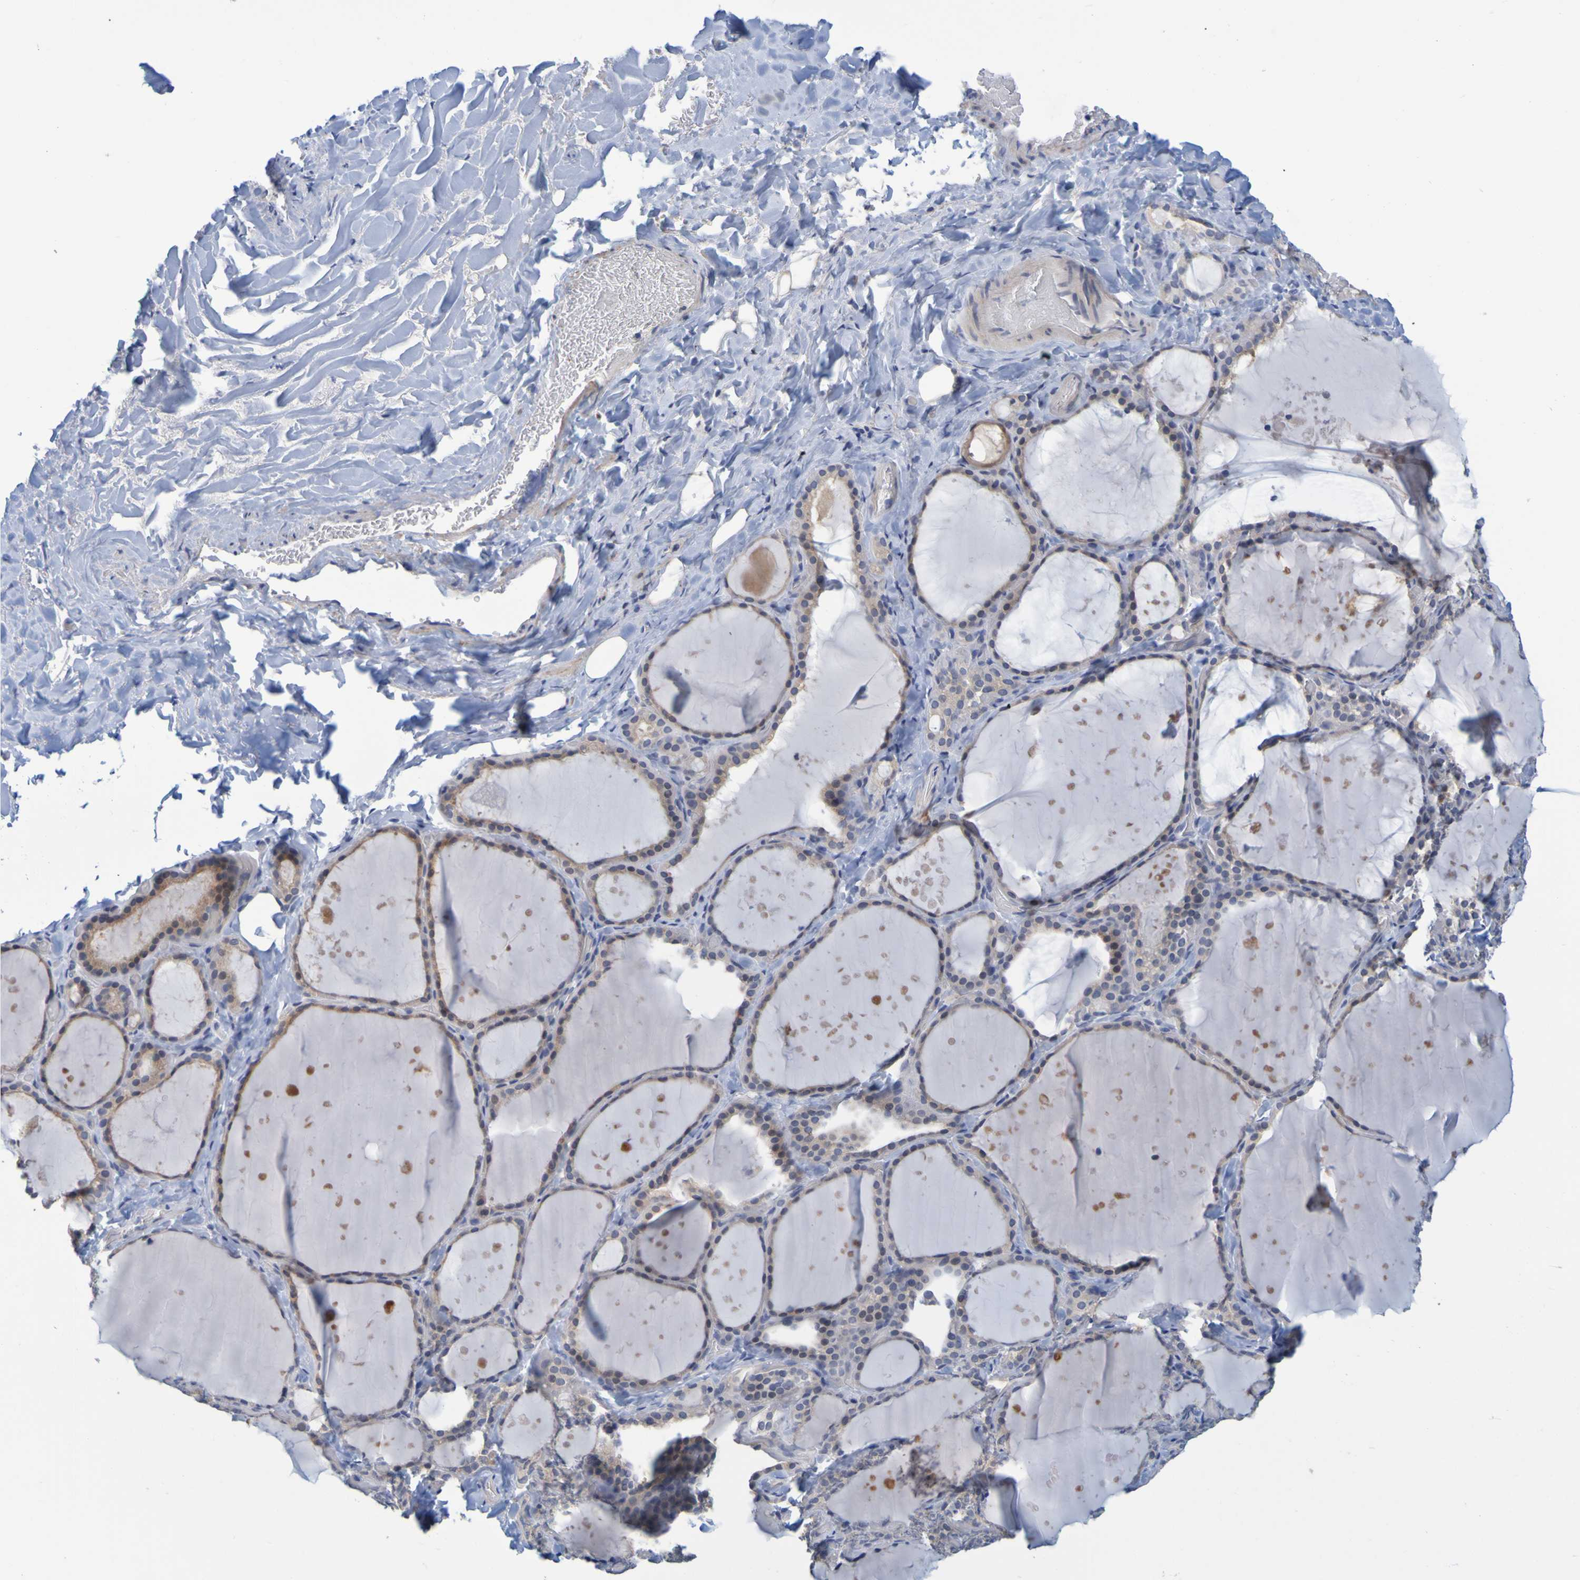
{"staining": {"intensity": "weak", "quantity": "<25%", "location": "cytoplasmic/membranous"}, "tissue": "thyroid gland", "cell_type": "Glandular cells", "image_type": "normal", "snomed": [{"axis": "morphology", "description": "Normal tissue, NOS"}, {"axis": "topography", "description": "Thyroid gland"}], "caption": "Glandular cells show no significant protein positivity in normal thyroid gland. (DAB immunohistochemistry visualized using brightfield microscopy, high magnification).", "gene": "ENDOU", "patient": {"sex": "female", "age": 44}}